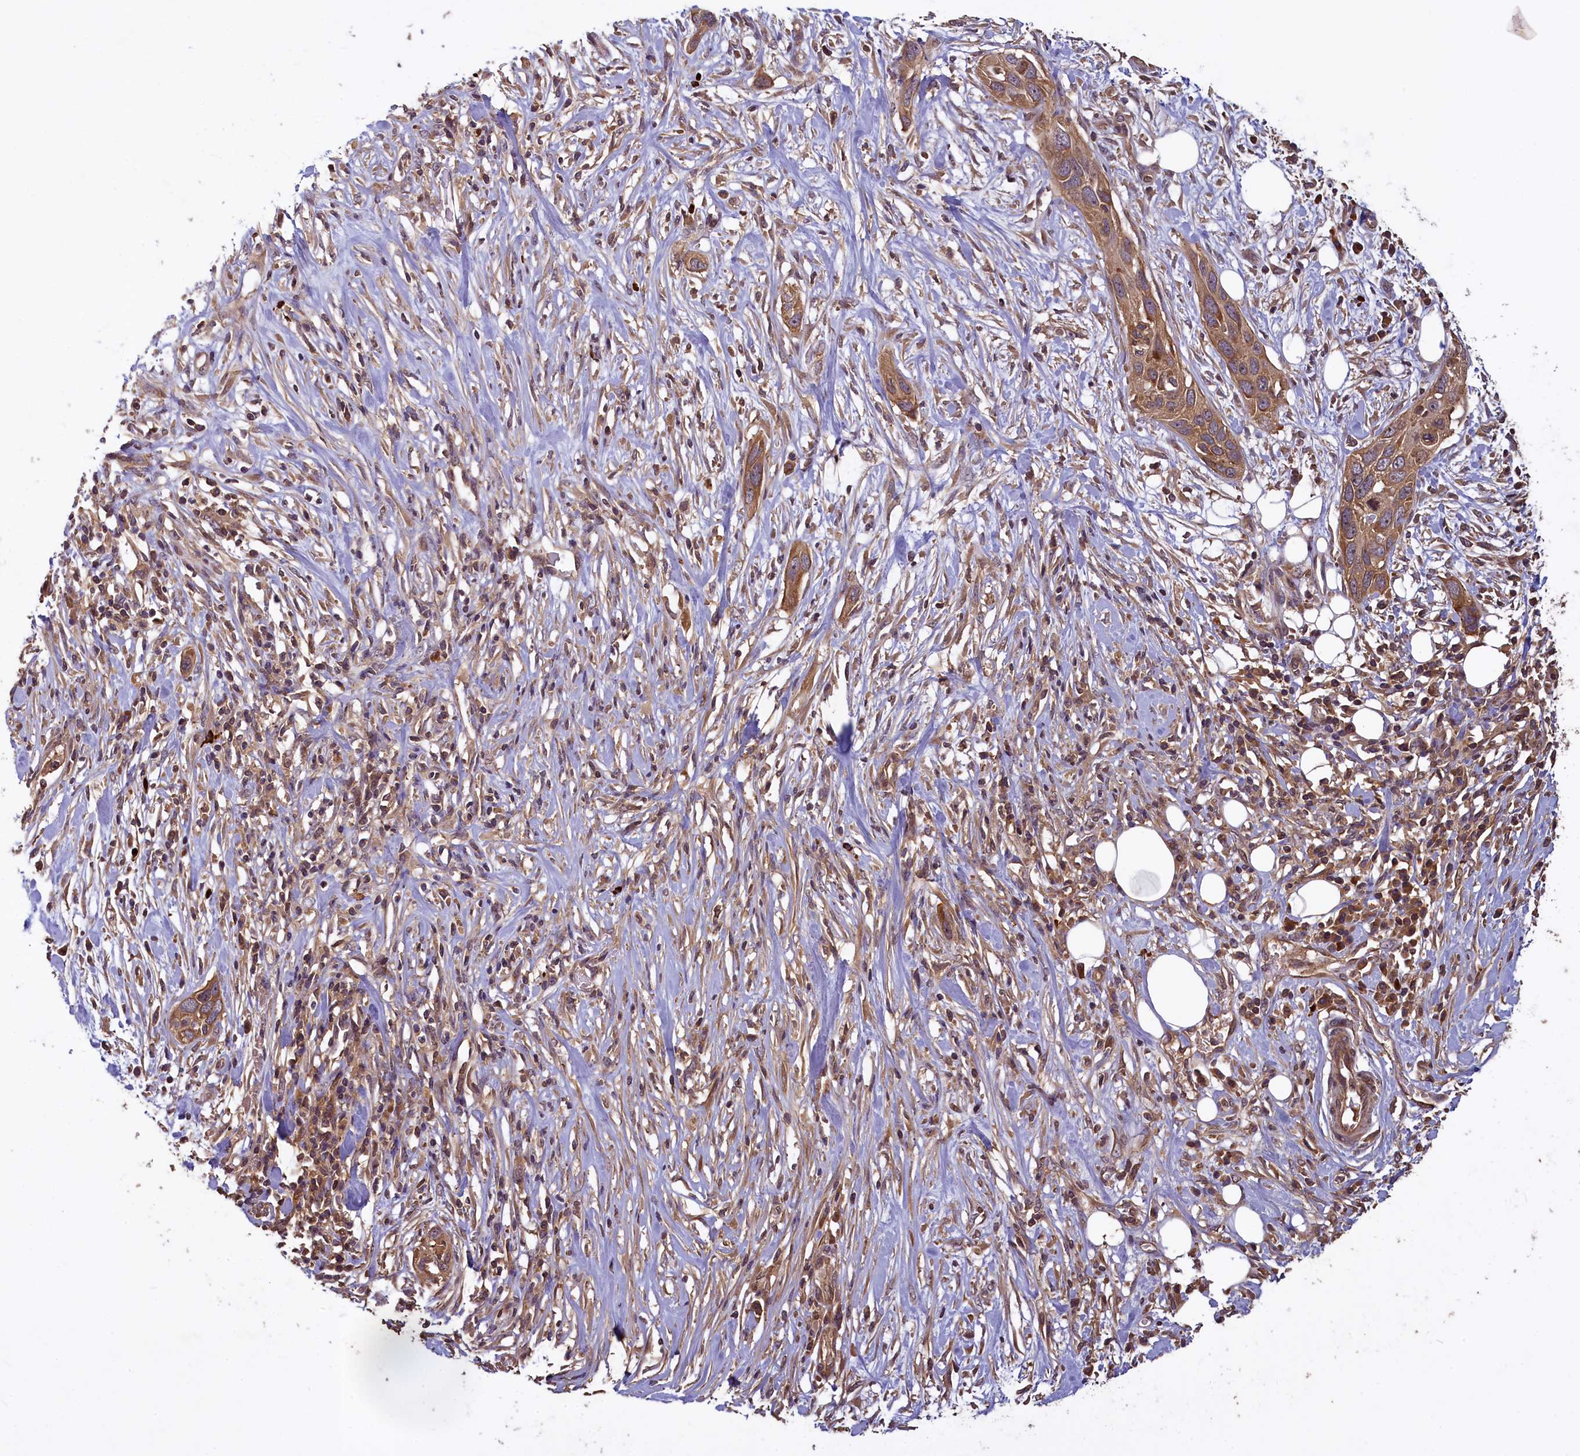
{"staining": {"intensity": "moderate", "quantity": ">75%", "location": "cytoplasmic/membranous"}, "tissue": "pancreatic cancer", "cell_type": "Tumor cells", "image_type": "cancer", "snomed": [{"axis": "morphology", "description": "Adenocarcinoma, NOS"}, {"axis": "topography", "description": "Pancreas"}], "caption": "The immunohistochemical stain highlights moderate cytoplasmic/membranous positivity in tumor cells of pancreatic adenocarcinoma tissue. (brown staining indicates protein expression, while blue staining denotes nuclei).", "gene": "NUDT6", "patient": {"sex": "female", "age": 60}}